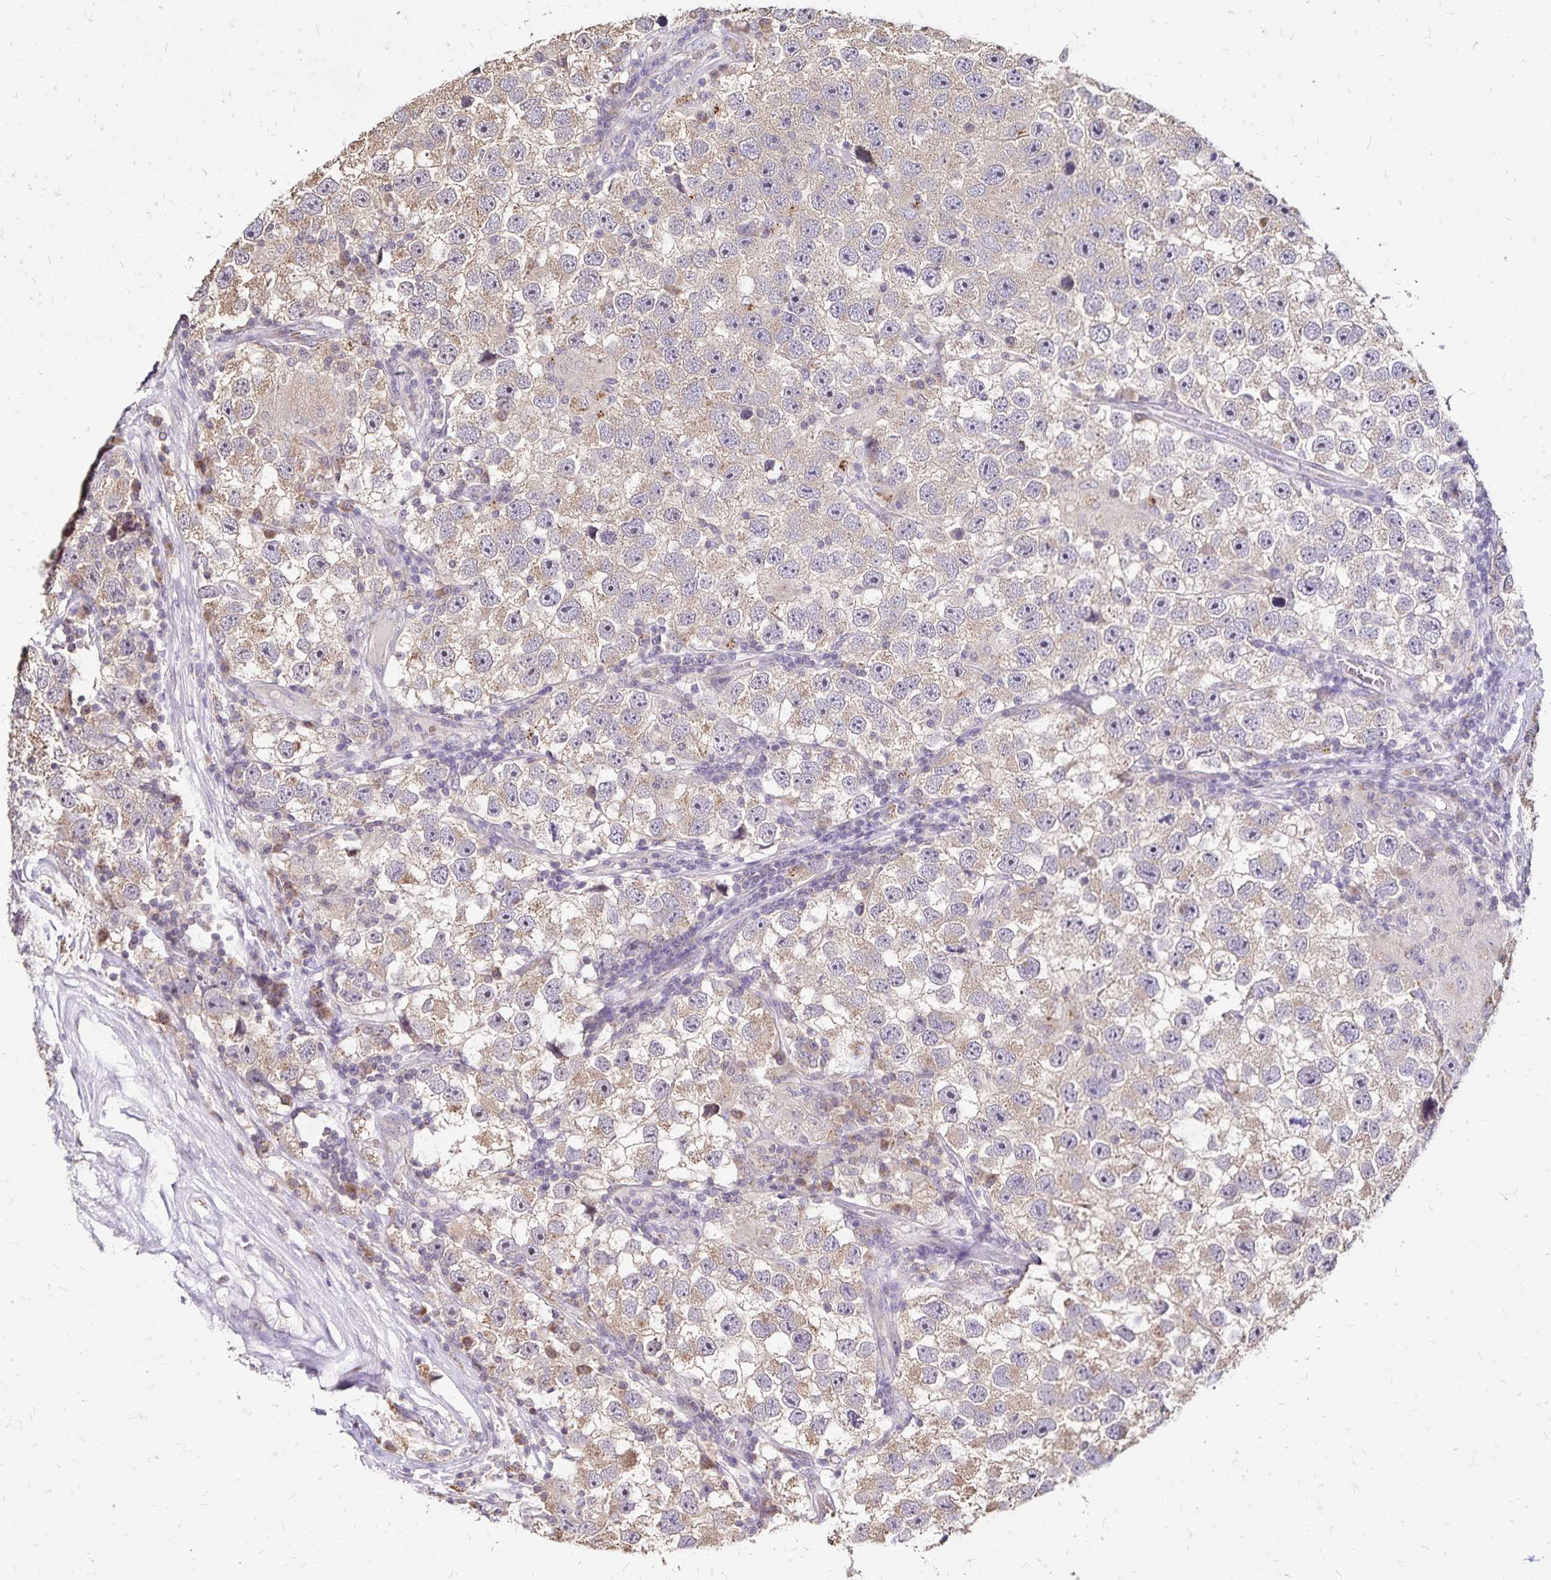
{"staining": {"intensity": "weak", "quantity": ">75%", "location": "cytoplasmic/membranous"}, "tissue": "testis cancer", "cell_type": "Tumor cells", "image_type": "cancer", "snomed": [{"axis": "morphology", "description": "Seminoma, NOS"}, {"axis": "topography", "description": "Testis"}], "caption": "Weak cytoplasmic/membranous protein expression is appreciated in approximately >75% of tumor cells in testis seminoma. The protein is stained brown, and the nuclei are stained in blue (DAB IHC with brightfield microscopy, high magnification).", "gene": "EMC10", "patient": {"sex": "male", "age": 26}}